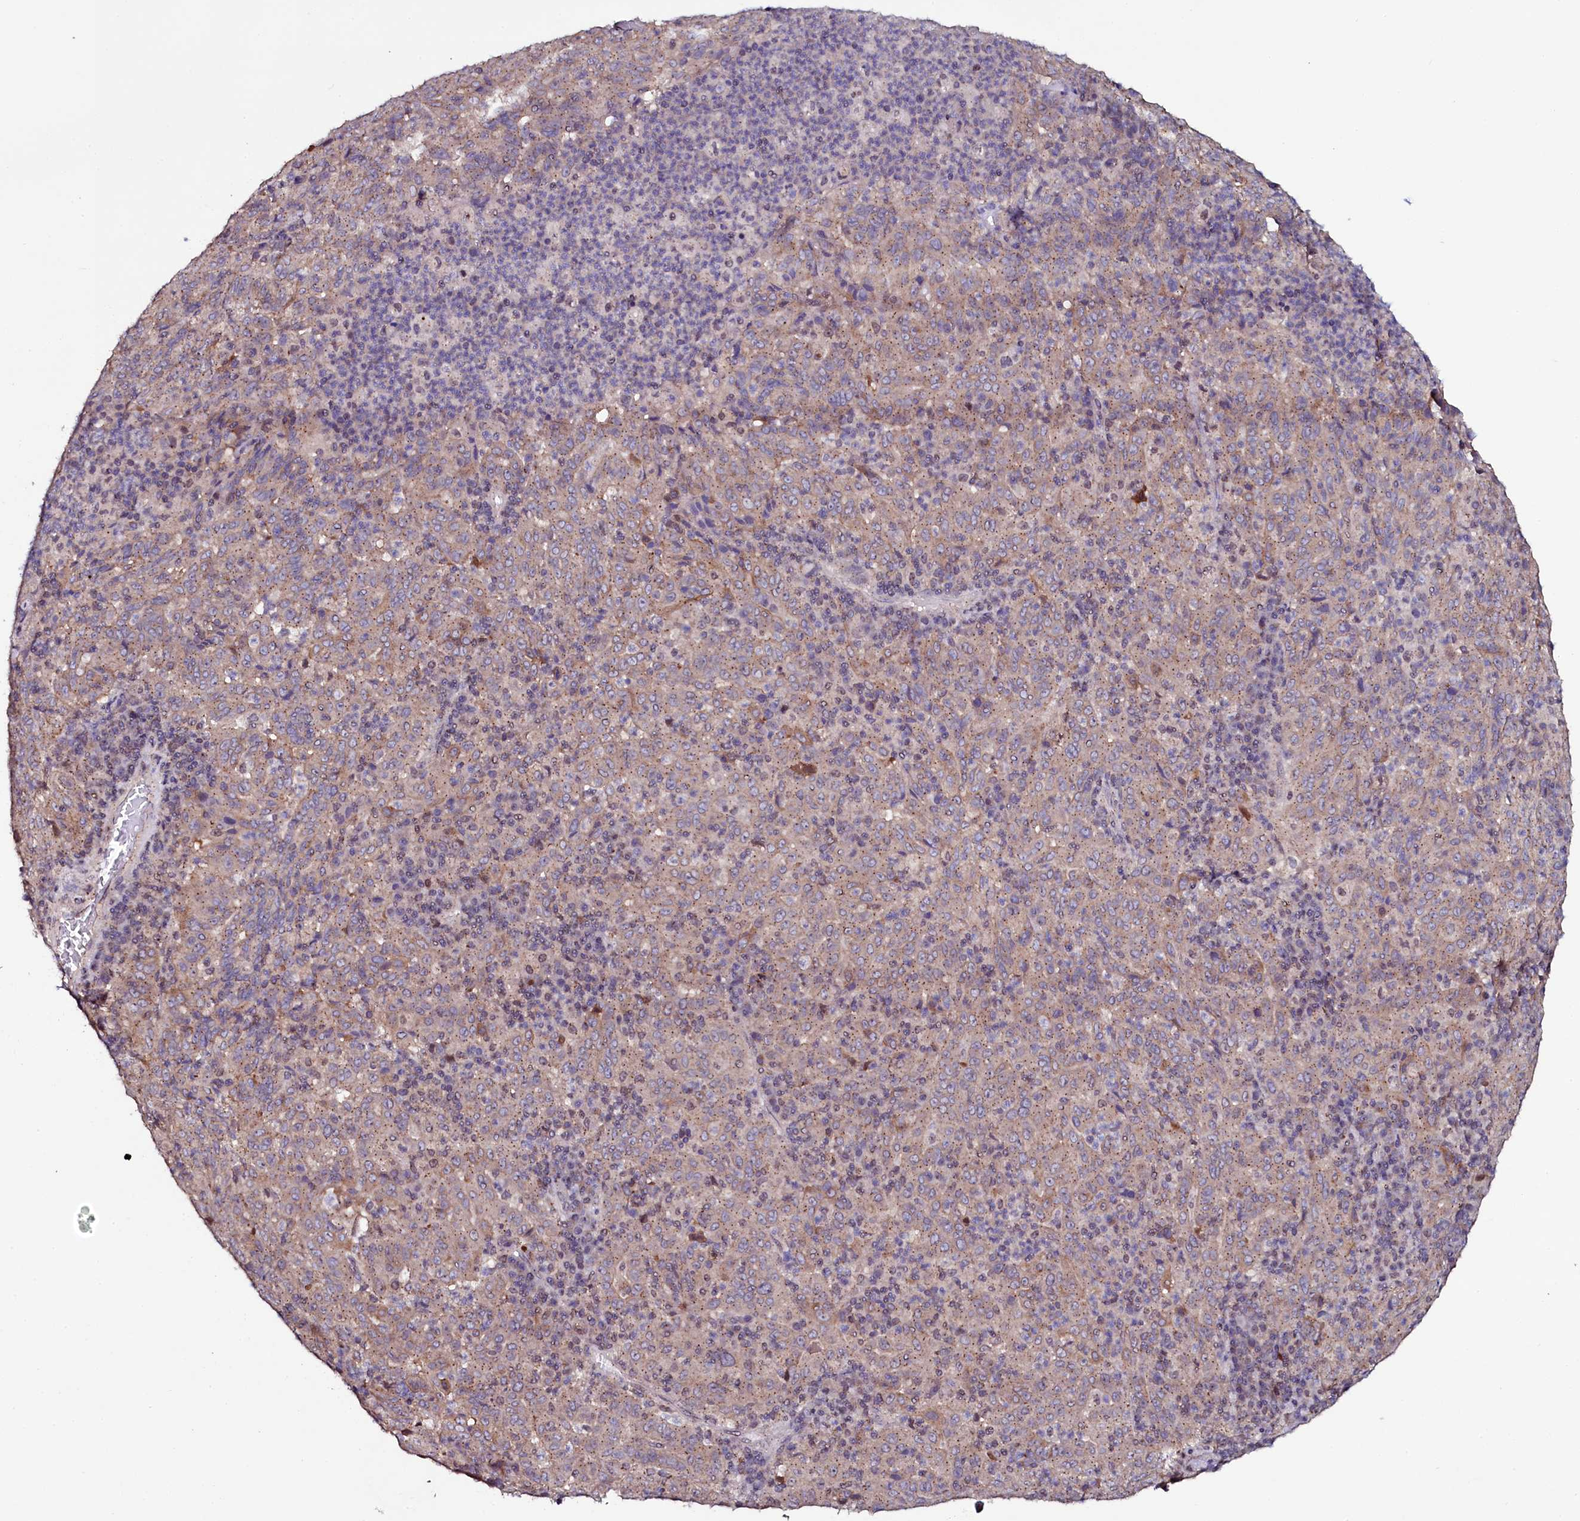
{"staining": {"intensity": "moderate", "quantity": ">75%", "location": "cytoplasmic/membranous"}, "tissue": "pancreatic cancer", "cell_type": "Tumor cells", "image_type": "cancer", "snomed": [{"axis": "morphology", "description": "Adenocarcinoma, NOS"}, {"axis": "topography", "description": "Pancreas"}], "caption": "Immunohistochemistry (DAB (3,3'-diaminobenzidine)) staining of adenocarcinoma (pancreatic) exhibits moderate cytoplasmic/membranous protein positivity in about >75% of tumor cells. The staining was performed using DAB to visualize the protein expression in brown, while the nuclei were stained in blue with hematoxylin (Magnification: 20x).", "gene": "USPL1", "patient": {"sex": "male", "age": 63}}